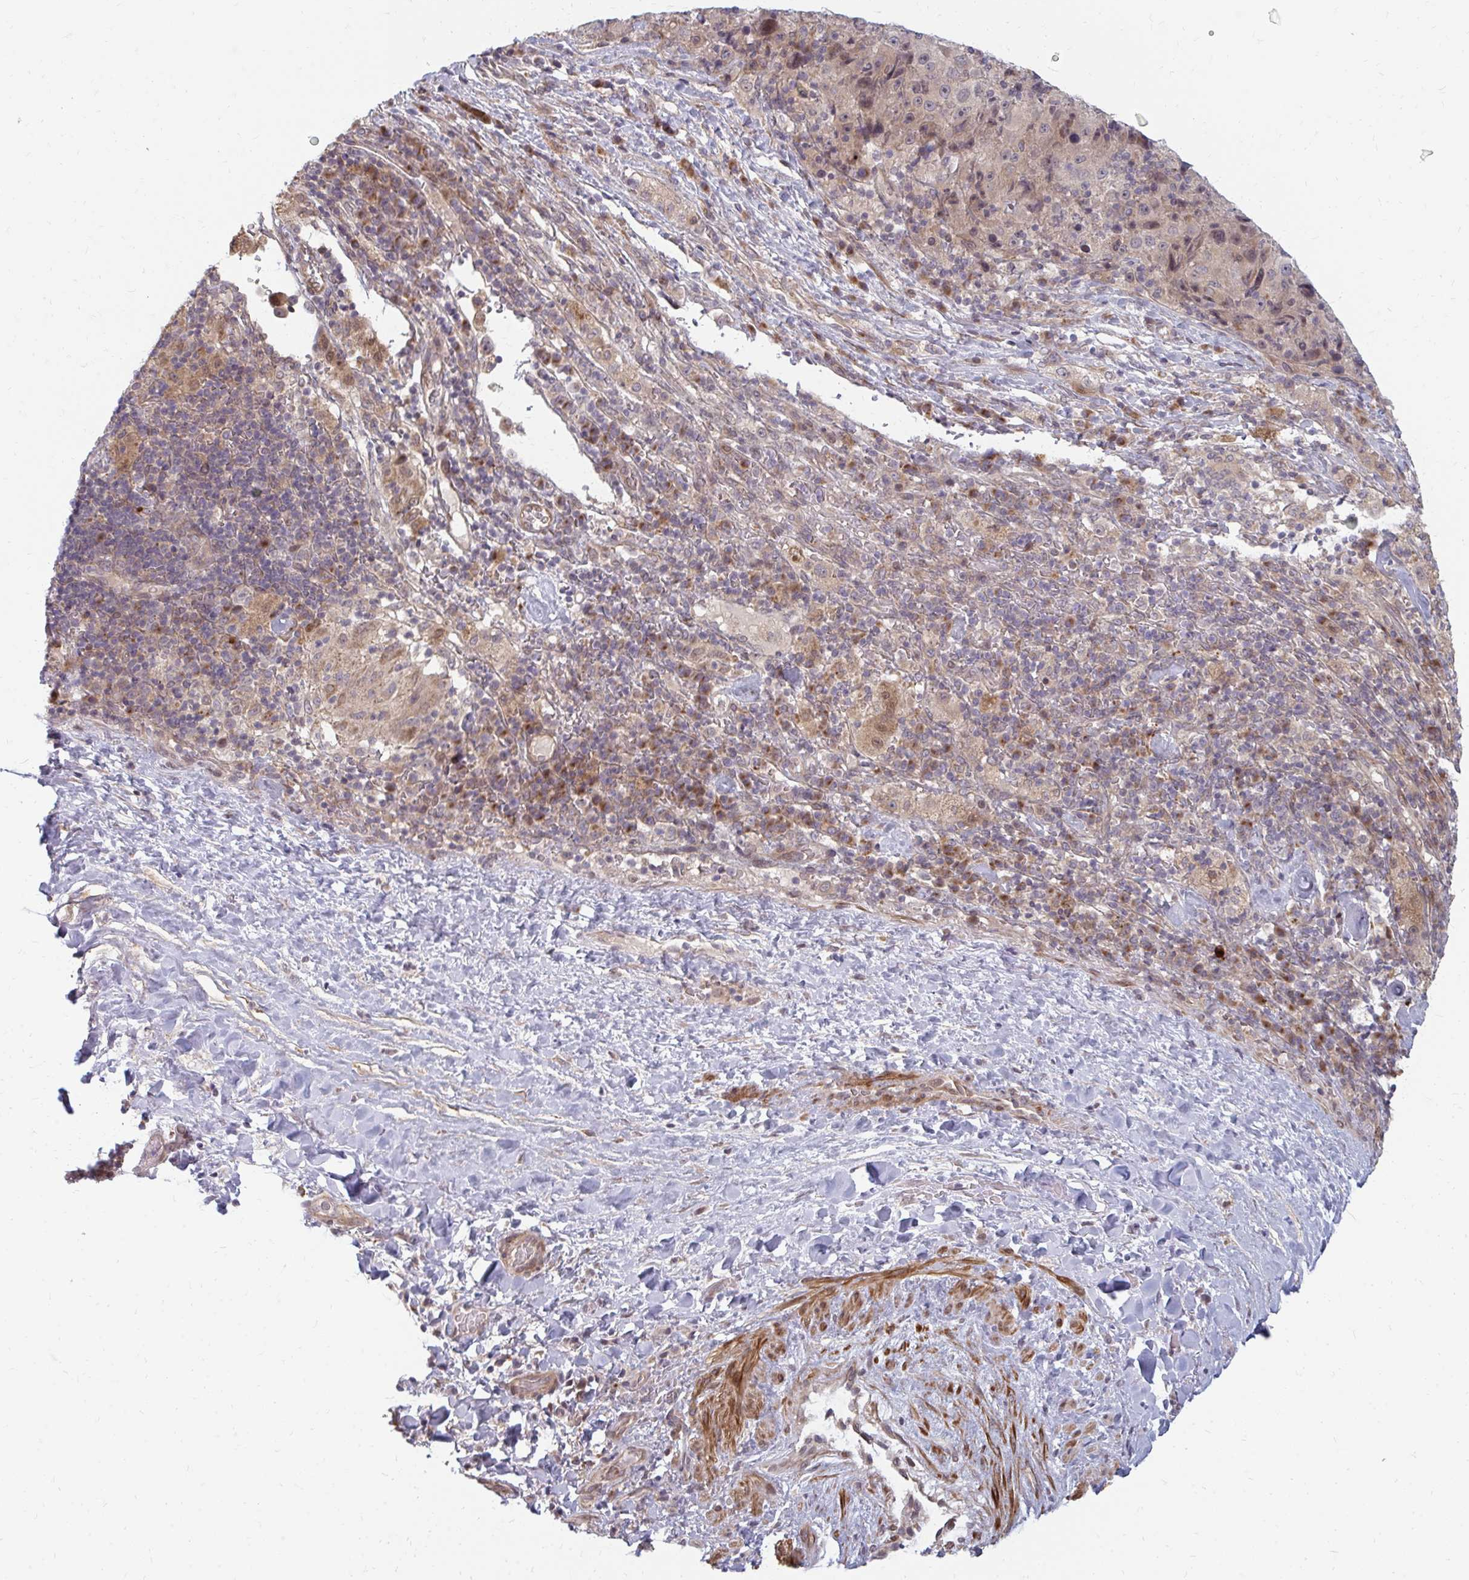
{"staining": {"intensity": "weak", "quantity": "<25%", "location": "nuclear"}, "tissue": "melanoma", "cell_type": "Tumor cells", "image_type": "cancer", "snomed": [{"axis": "morphology", "description": "Malignant melanoma, Metastatic site"}, {"axis": "topography", "description": "Lymph node"}], "caption": "Tumor cells show no significant protein expression in melanoma.", "gene": "ZNF285", "patient": {"sex": "male", "age": 62}}